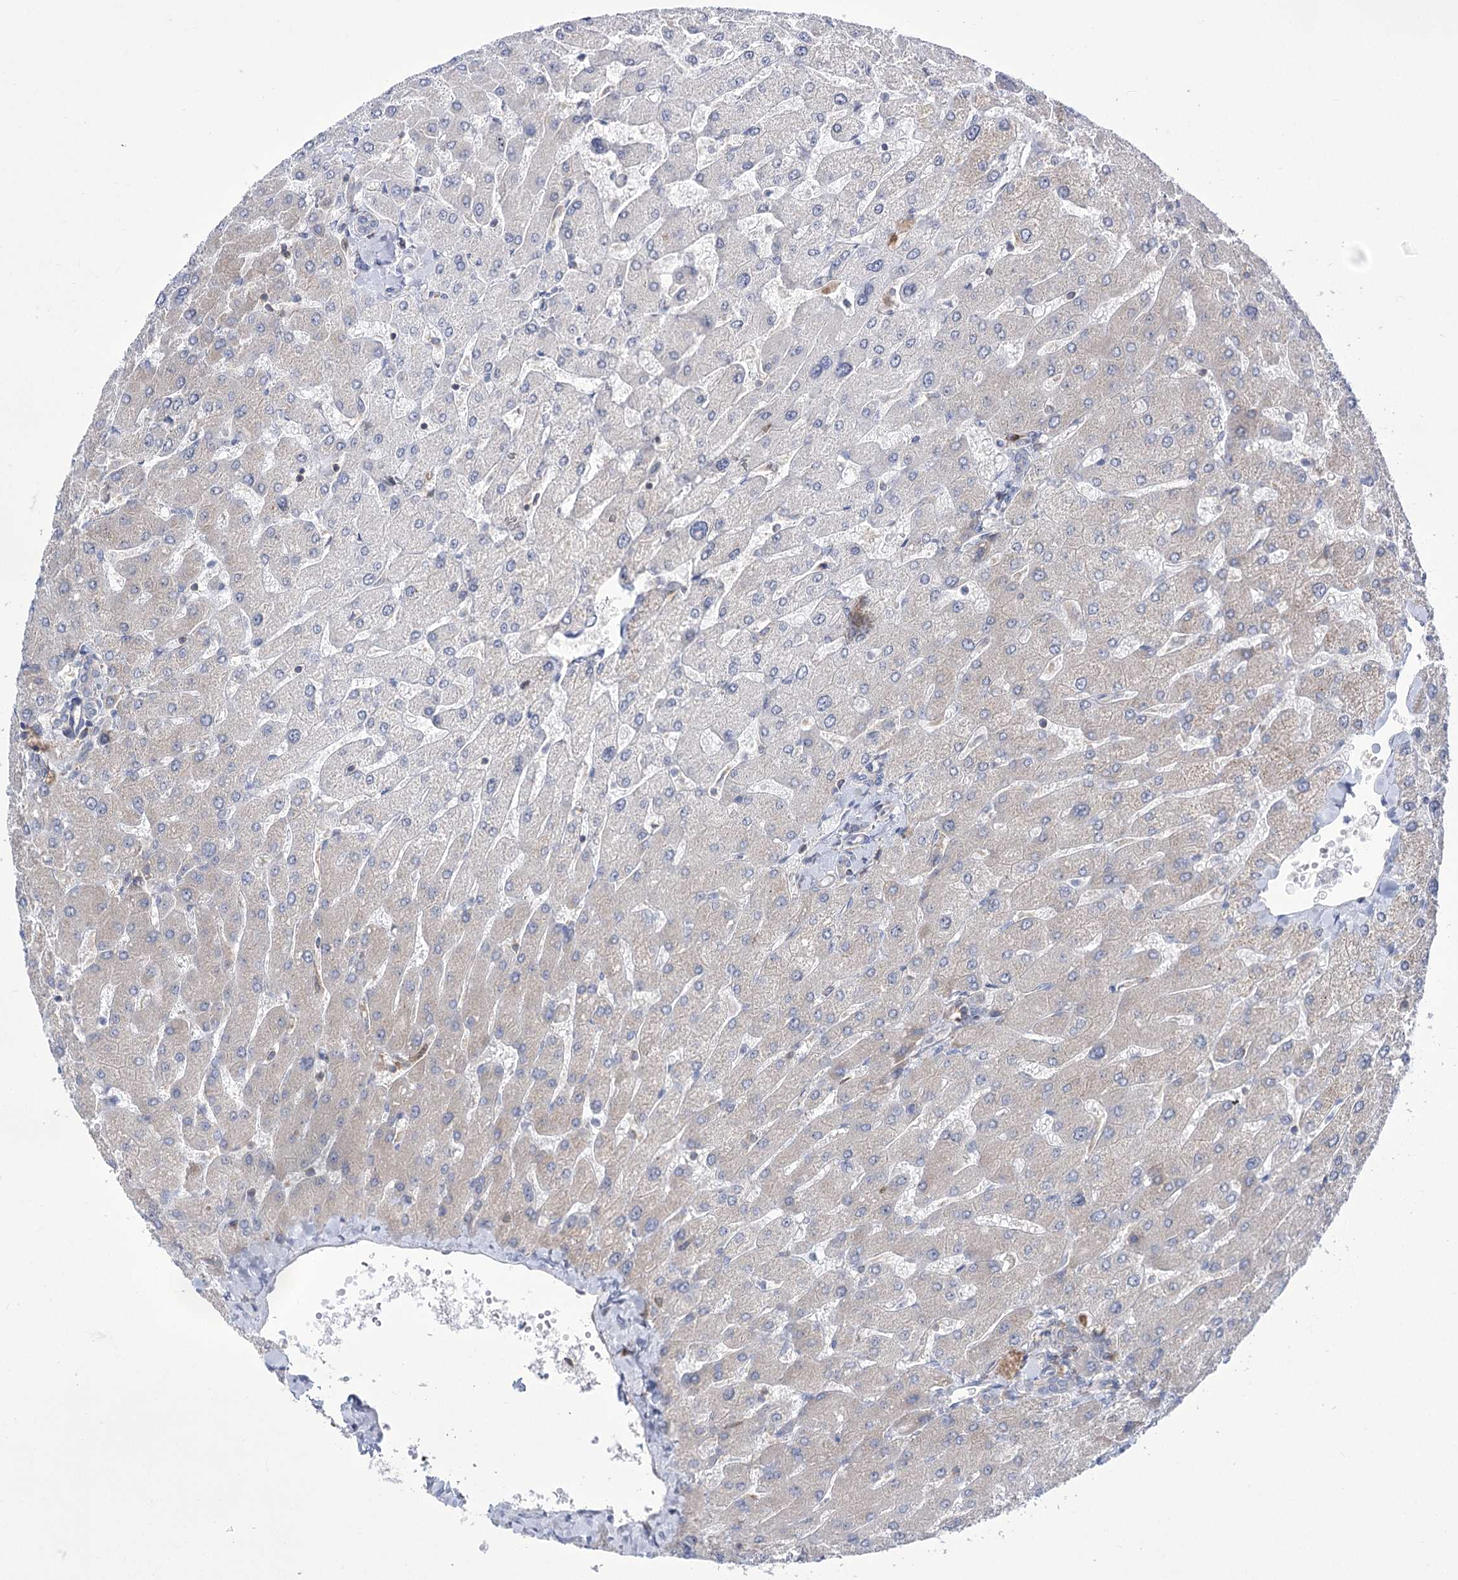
{"staining": {"intensity": "negative", "quantity": "none", "location": "none"}, "tissue": "liver", "cell_type": "Cholangiocytes", "image_type": "normal", "snomed": [{"axis": "morphology", "description": "Normal tissue, NOS"}, {"axis": "topography", "description": "Liver"}], "caption": "The histopathology image shows no significant staining in cholangiocytes of liver.", "gene": "ZNF622", "patient": {"sex": "male", "age": 55}}